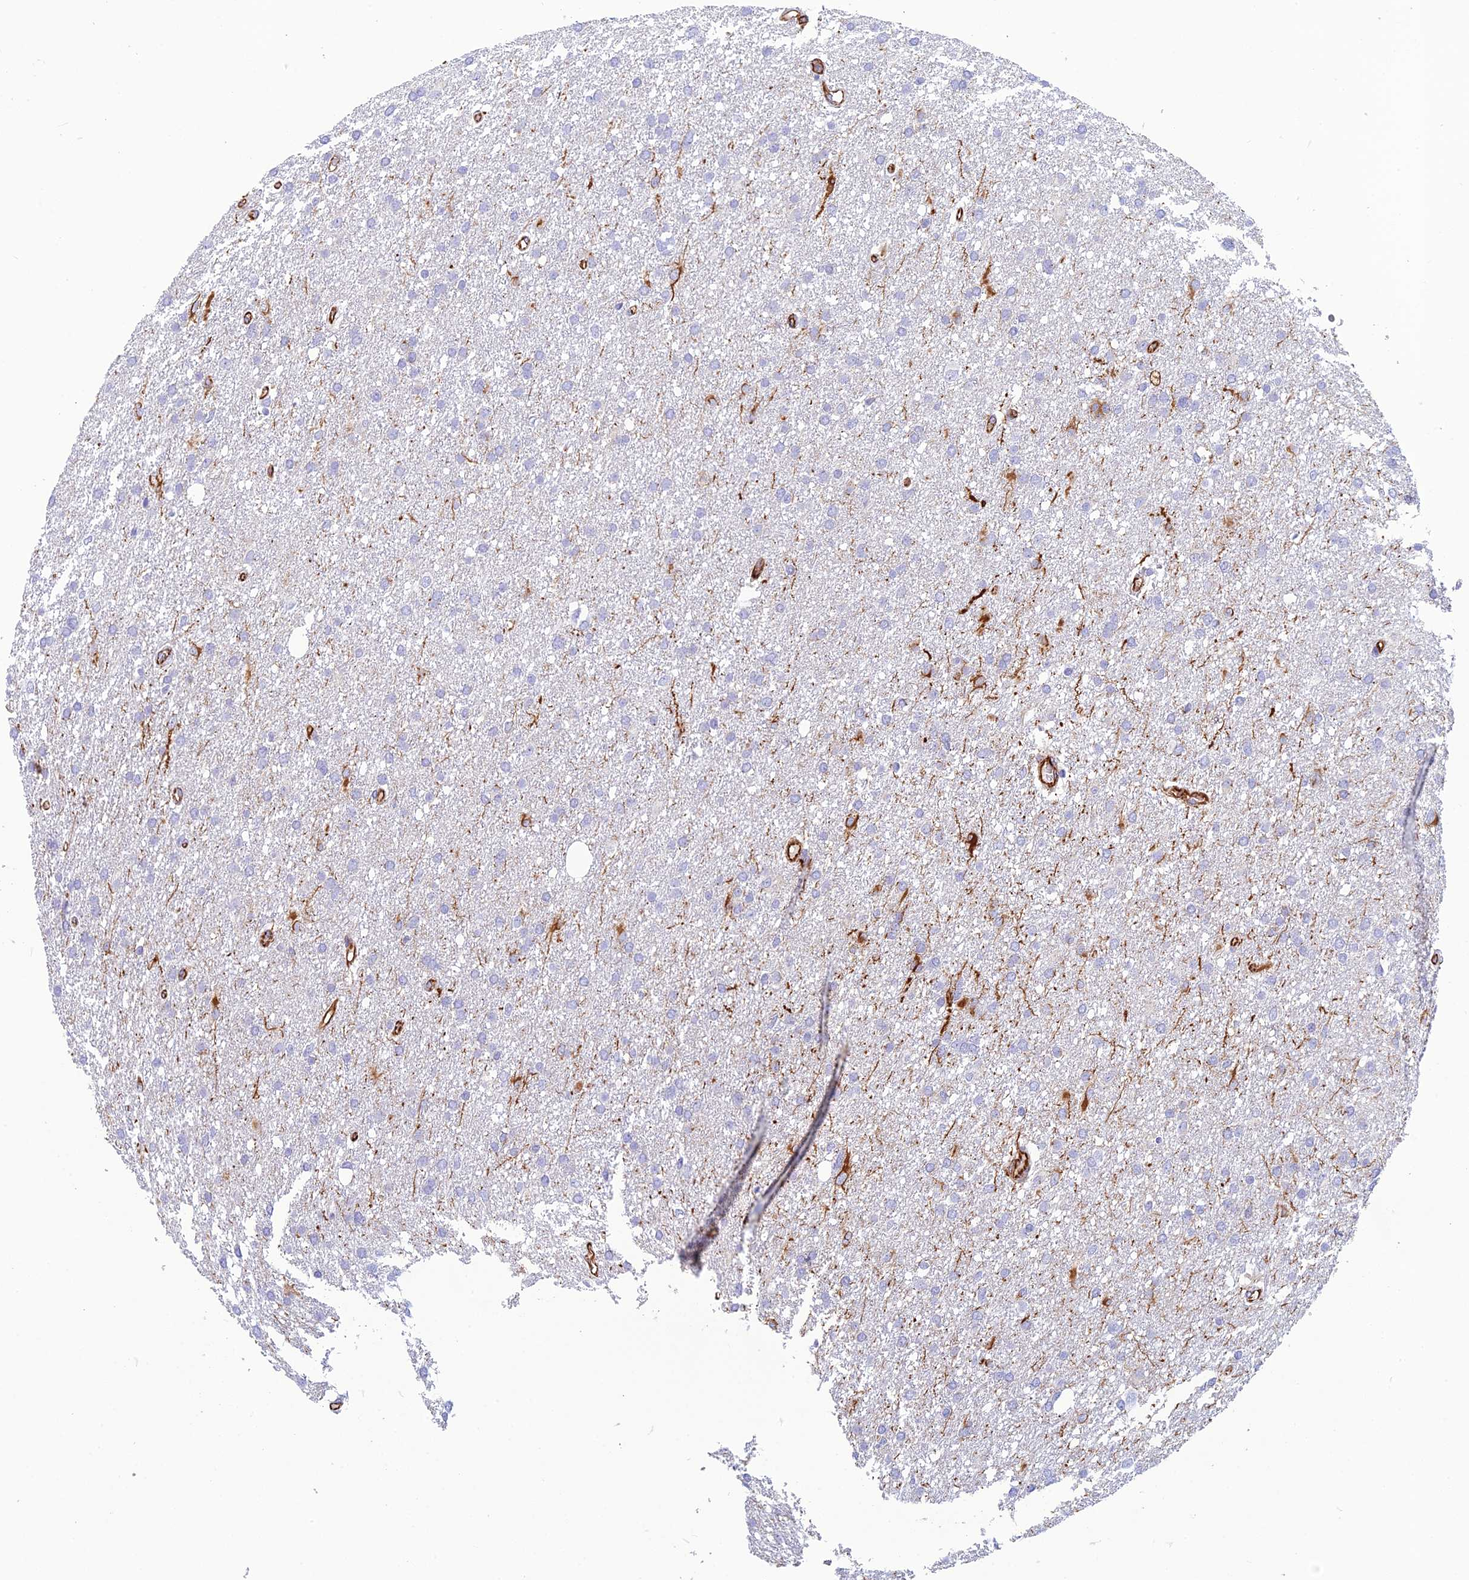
{"staining": {"intensity": "negative", "quantity": "none", "location": "none"}, "tissue": "glioma", "cell_type": "Tumor cells", "image_type": "cancer", "snomed": [{"axis": "morphology", "description": "Glioma, malignant, High grade"}, {"axis": "topography", "description": "Cerebral cortex"}], "caption": "Glioma was stained to show a protein in brown. There is no significant staining in tumor cells.", "gene": "FBXL20", "patient": {"sex": "female", "age": 36}}